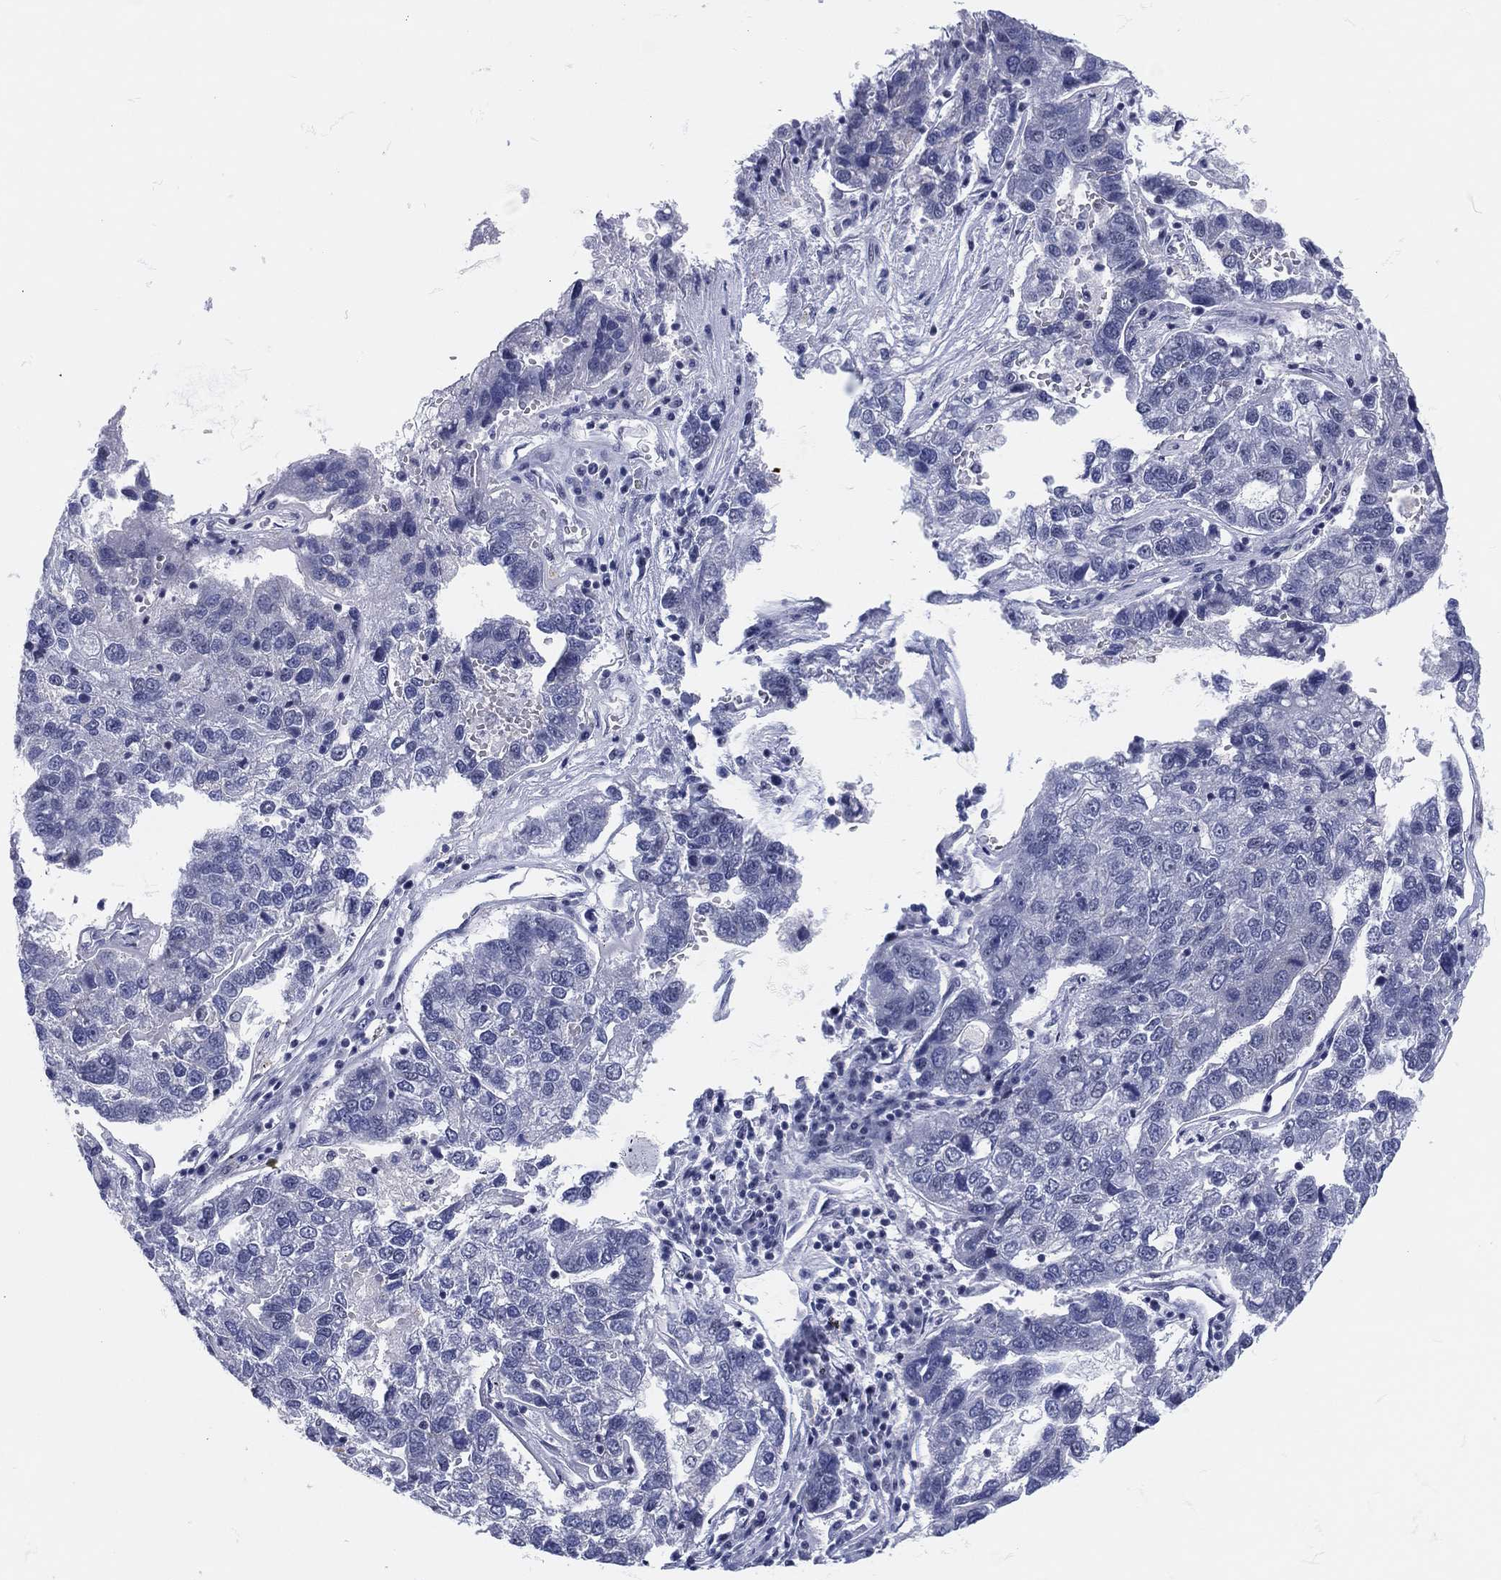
{"staining": {"intensity": "negative", "quantity": "none", "location": "none"}, "tissue": "pancreatic cancer", "cell_type": "Tumor cells", "image_type": "cancer", "snomed": [{"axis": "morphology", "description": "Adenocarcinoma, NOS"}, {"axis": "topography", "description": "Pancreas"}], "caption": "High power microscopy histopathology image of an IHC image of pancreatic cancer, revealing no significant positivity in tumor cells.", "gene": "MAPK8IP1", "patient": {"sex": "female", "age": 61}}